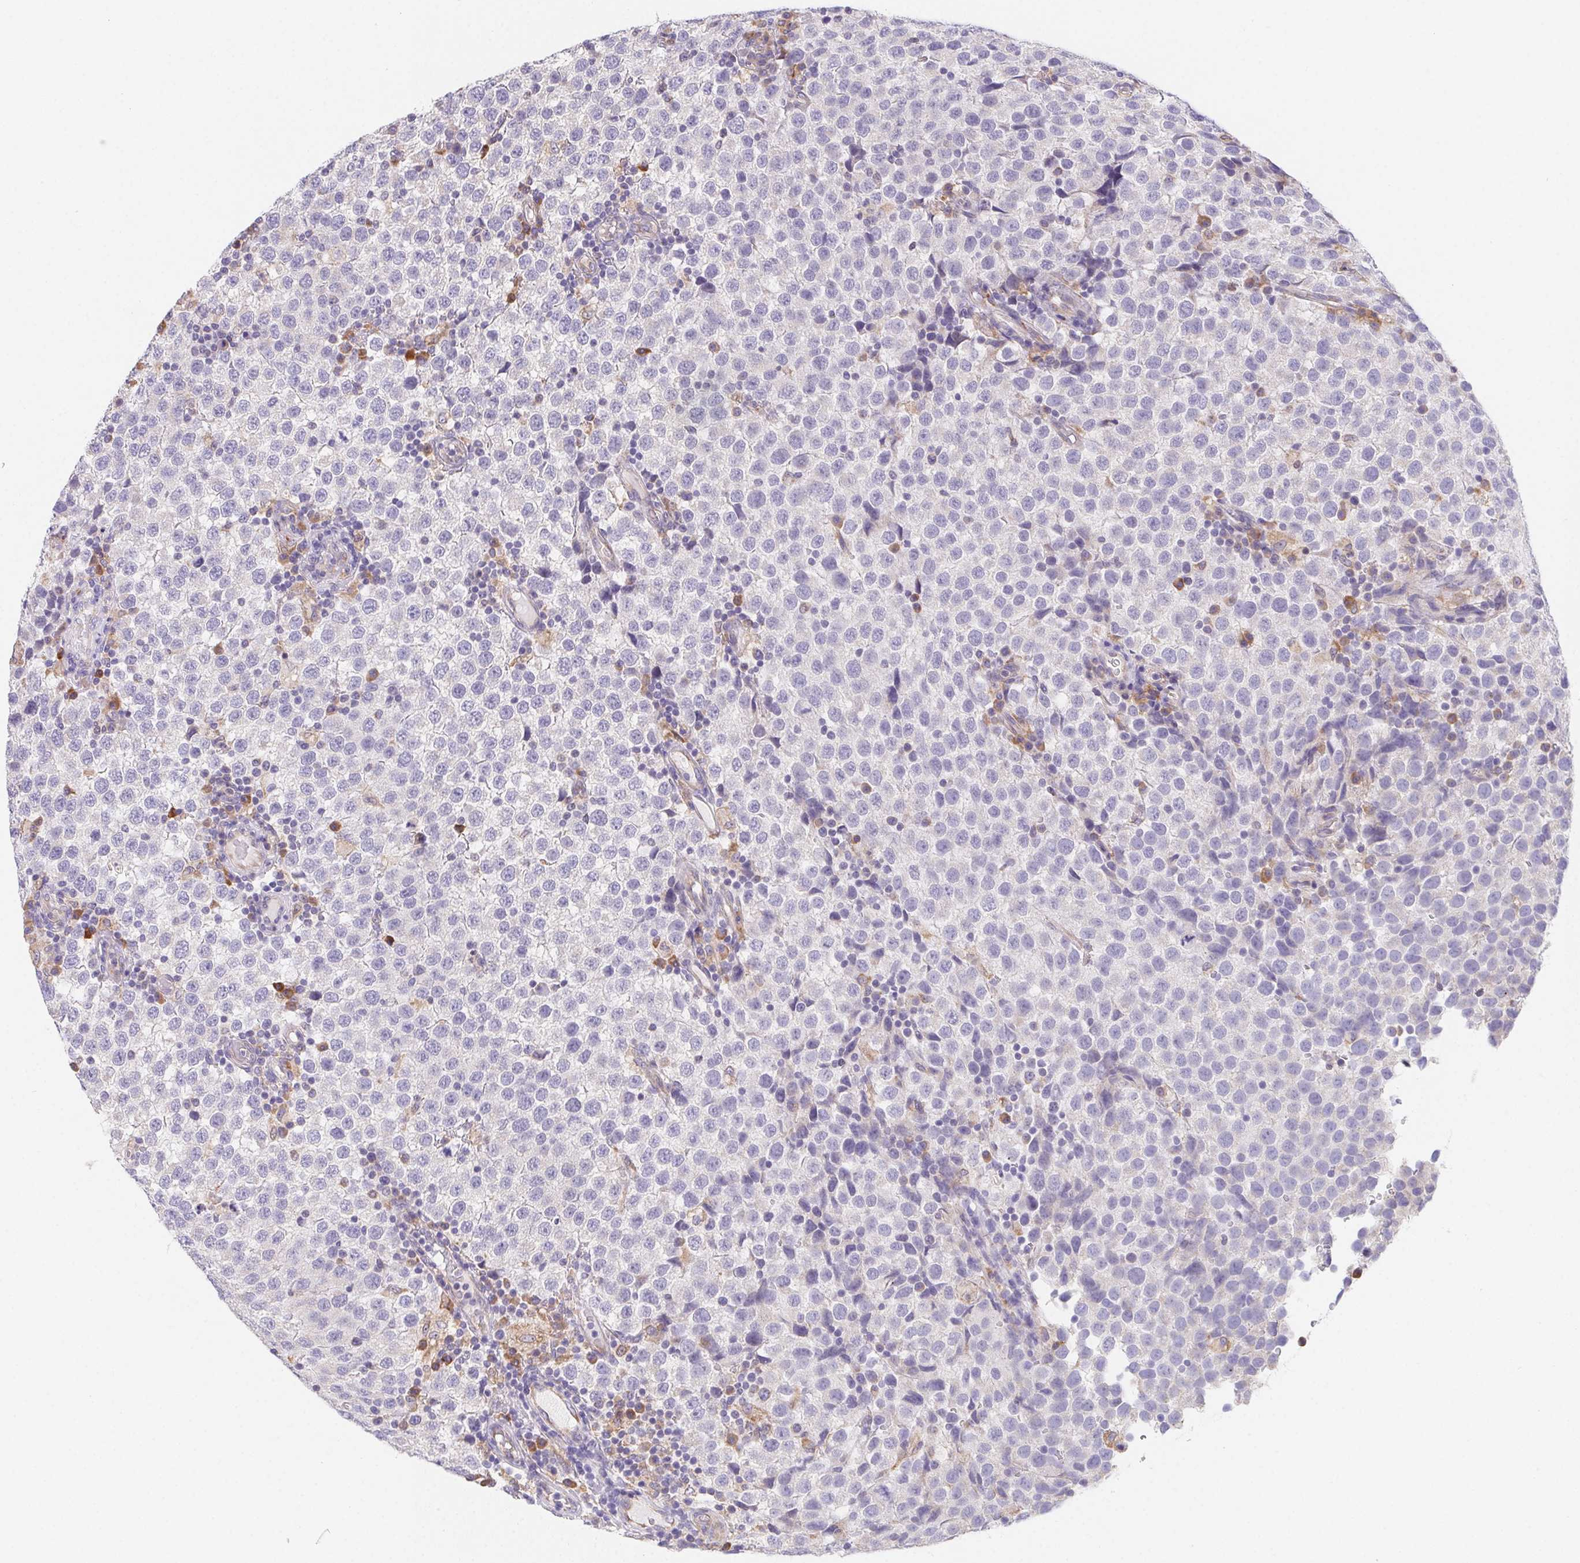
{"staining": {"intensity": "negative", "quantity": "none", "location": "none"}, "tissue": "testis cancer", "cell_type": "Tumor cells", "image_type": "cancer", "snomed": [{"axis": "morphology", "description": "Seminoma, NOS"}, {"axis": "topography", "description": "Testis"}], "caption": "Immunohistochemistry micrograph of neoplastic tissue: seminoma (testis) stained with DAB (3,3'-diaminobenzidine) displays no significant protein staining in tumor cells.", "gene": "ADAM8", "patient": {"sex": "male", "age": 34}}